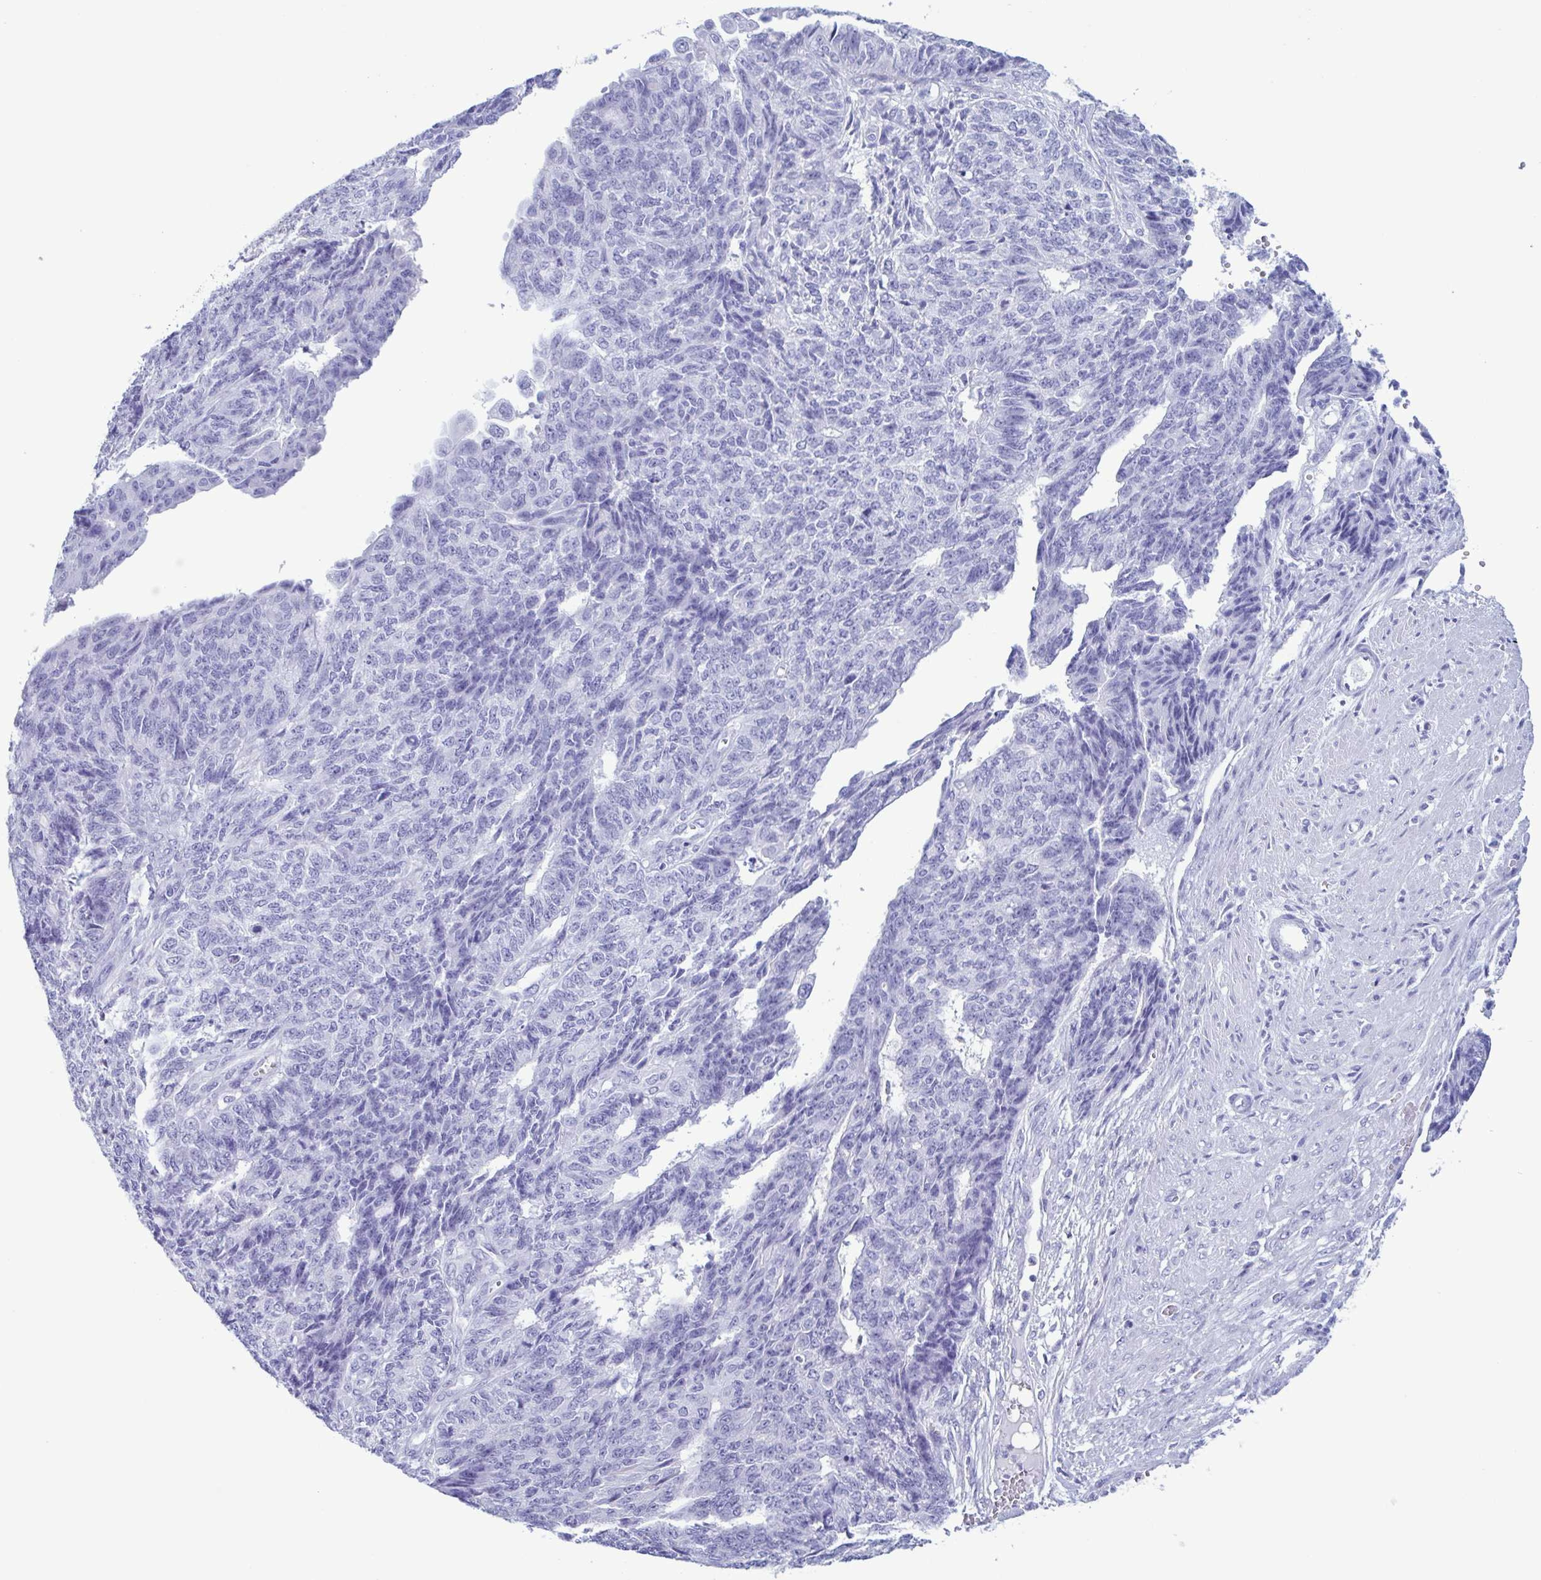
{"staining": {"intensity": "negative", "quantity": "none", "location": "none"}, "tissue": "endometrial cancer", "cell_type": "Tumor cells", "image_type": "cancer", "snomed": [{"axis": "morphology", "description": "Adenocarcinoma, NOS"}, {"axis": "topography", "description": "Endometrium"}], "caption": "Endometrial cancer stained for a protein using IHC reveals no expression tumor cells.", "gene": "LTF", "patient": {"sex": "female", "age": 32}}